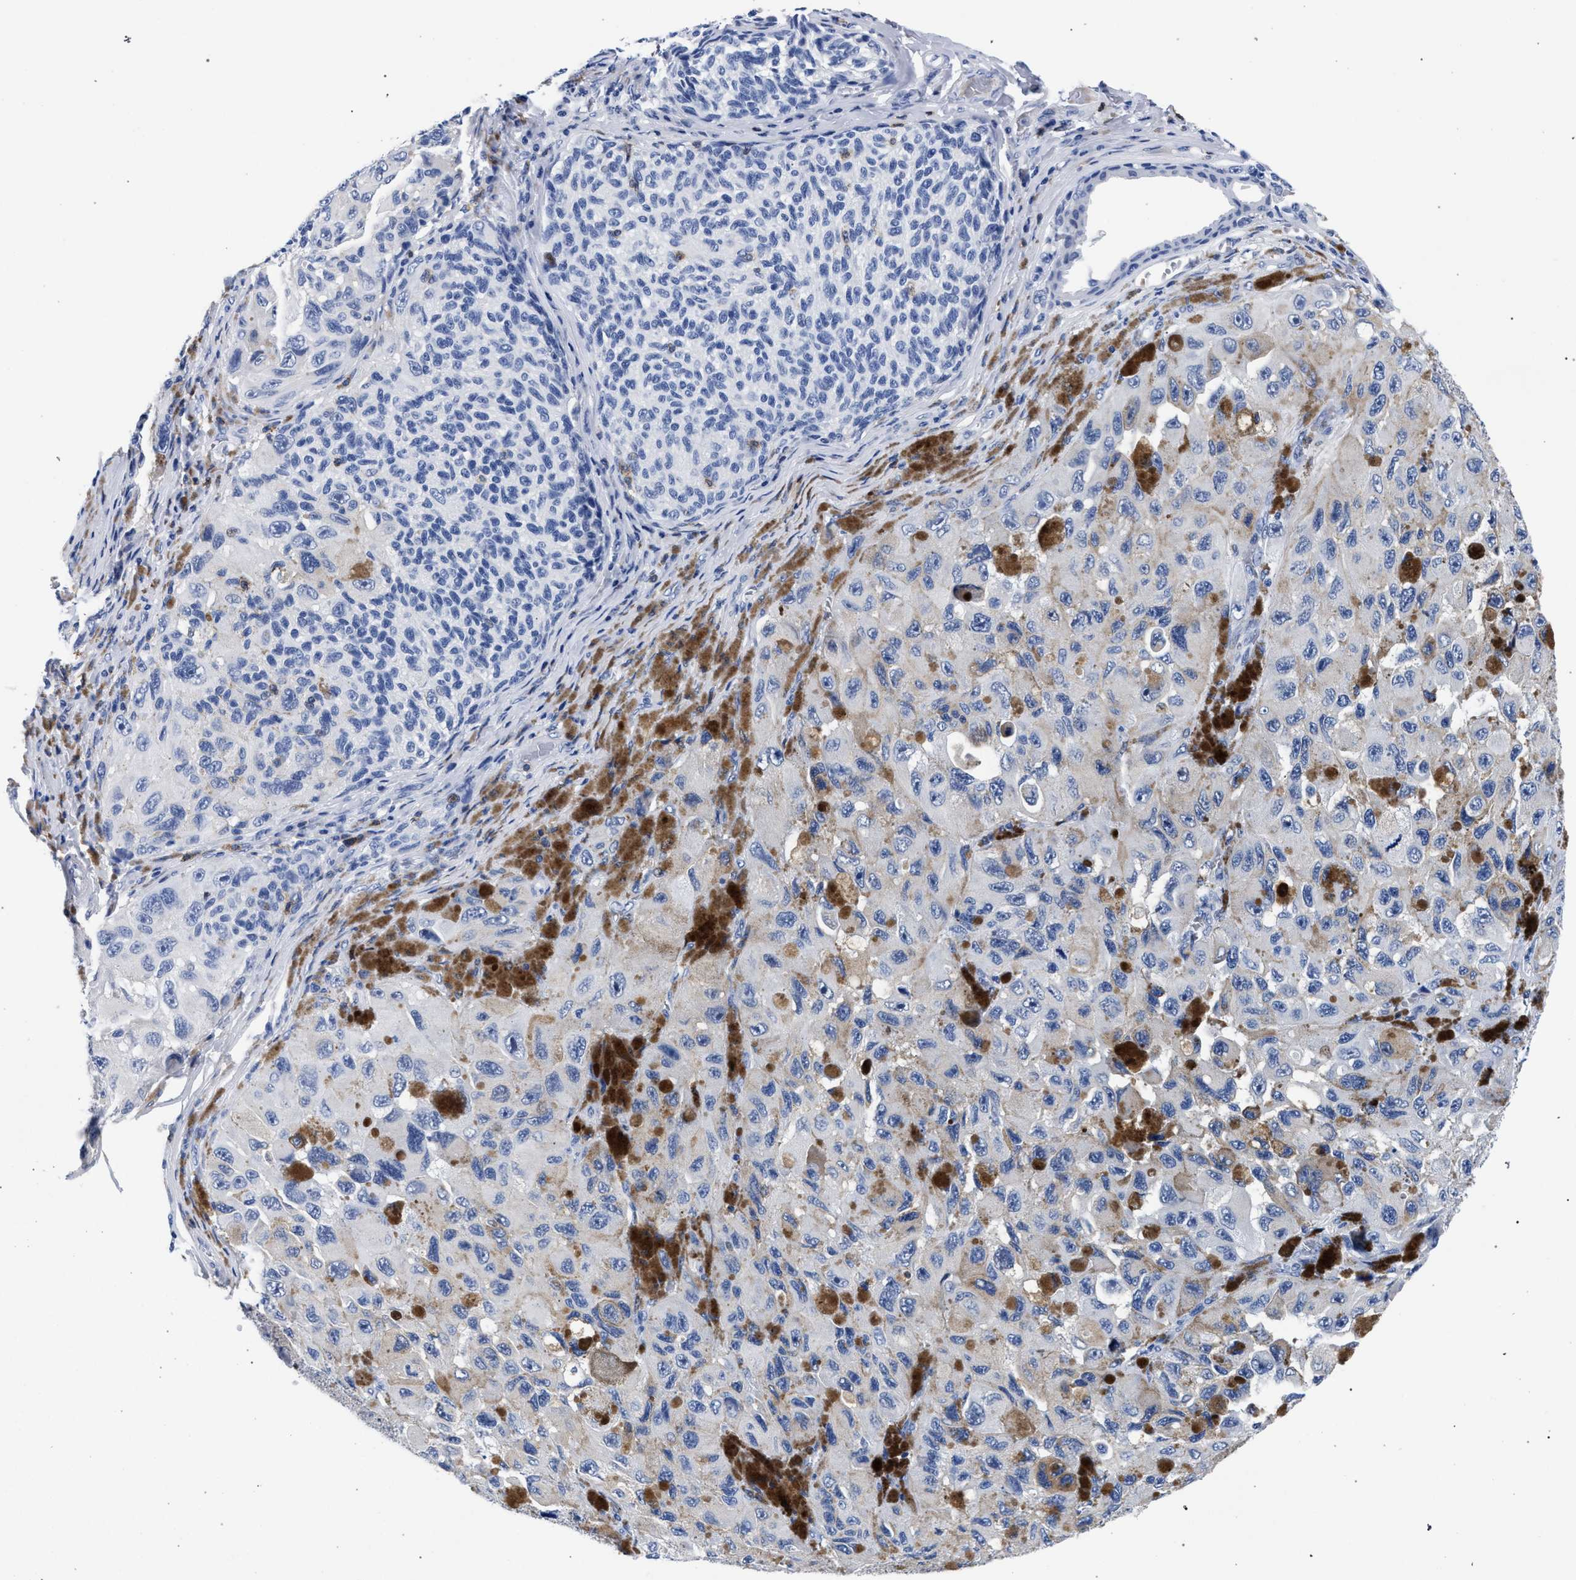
{"staining": {"intensity": "negative", "quantity": "none", "location": "none"}, "tissue": "melanoma", "cell_type": "Tumor cells", "image_type": "cancer", "snomed": [{"axis": "morphology", "description": "Malignant melanoma, NOS"}, {"axis": "topography", "description": "Skin"}], "caption": "Immunohistochemistry (IHC) histopathology image of neoplastic tissue: melanoma stained with DAB demonstrates no significant protein expression in tumor cells. (Stains: DAB IHC with hematoxylin counter stain, Microscopy: brightfield microscopy at high magnification).", "gene": "KLRK1", "patient": {"sex": "female", "age": 73}}